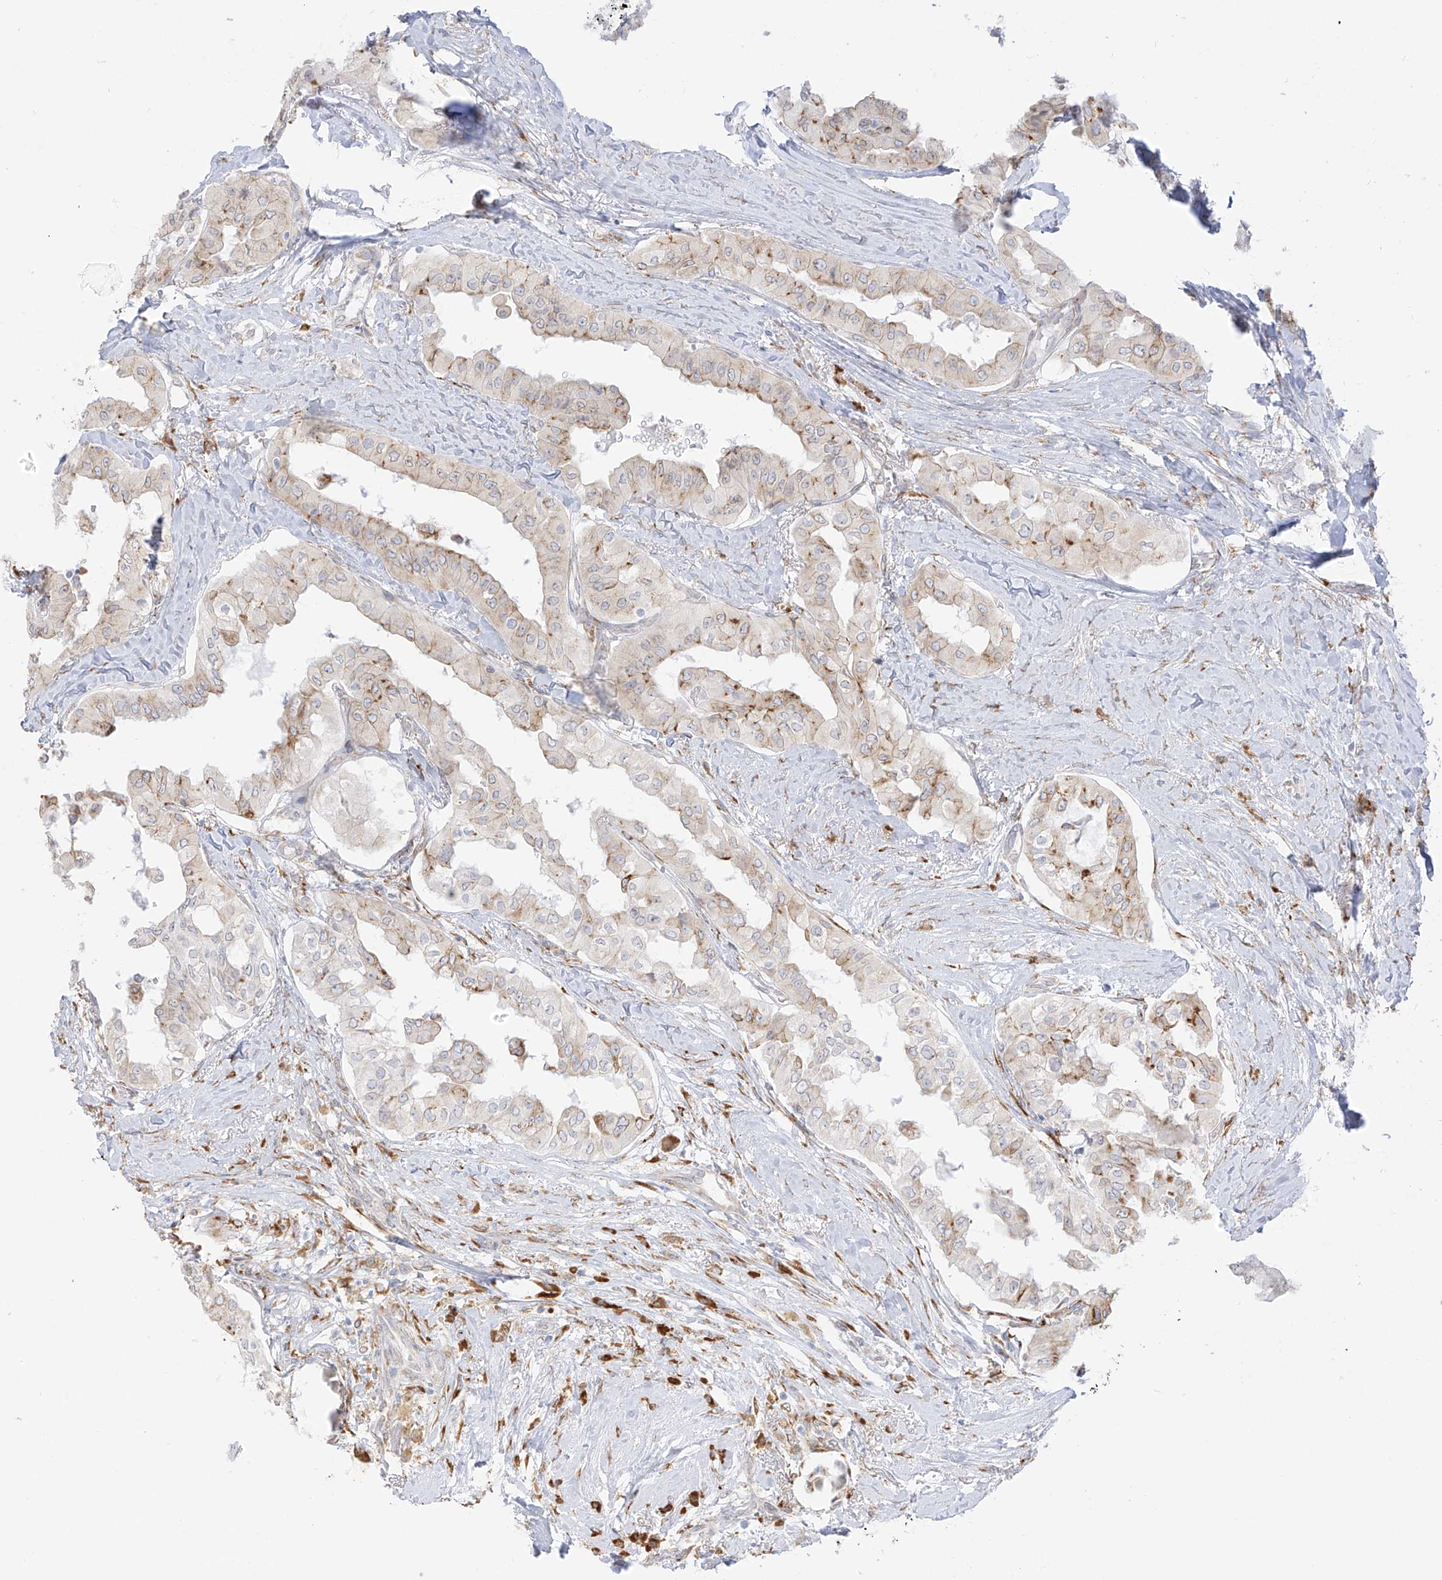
{"staining": {"intensity": "moderate", "quantity": "25%-75%", "location": "cytoplasmic/membranous"}, "tissue": "thyroid cancer", "cell_type": "Tumor cells", "image_type": "cancer", "snomed": [{"axis": "morphology", "description": "Papillary adenocarcinoma, NOS"}, {"axis": "topography", "description": "Thyroid gland"}], "caption": "Approximately 25%-75% of tumor cells in human thyroid papillary adenocarcinoma demonstrate moderate cytoplasmic/membranous protein expression as visualized by brown immunohistochemical staining.", "gene": "LRRC59", "patient": {"sex": "female", "age": 59}}